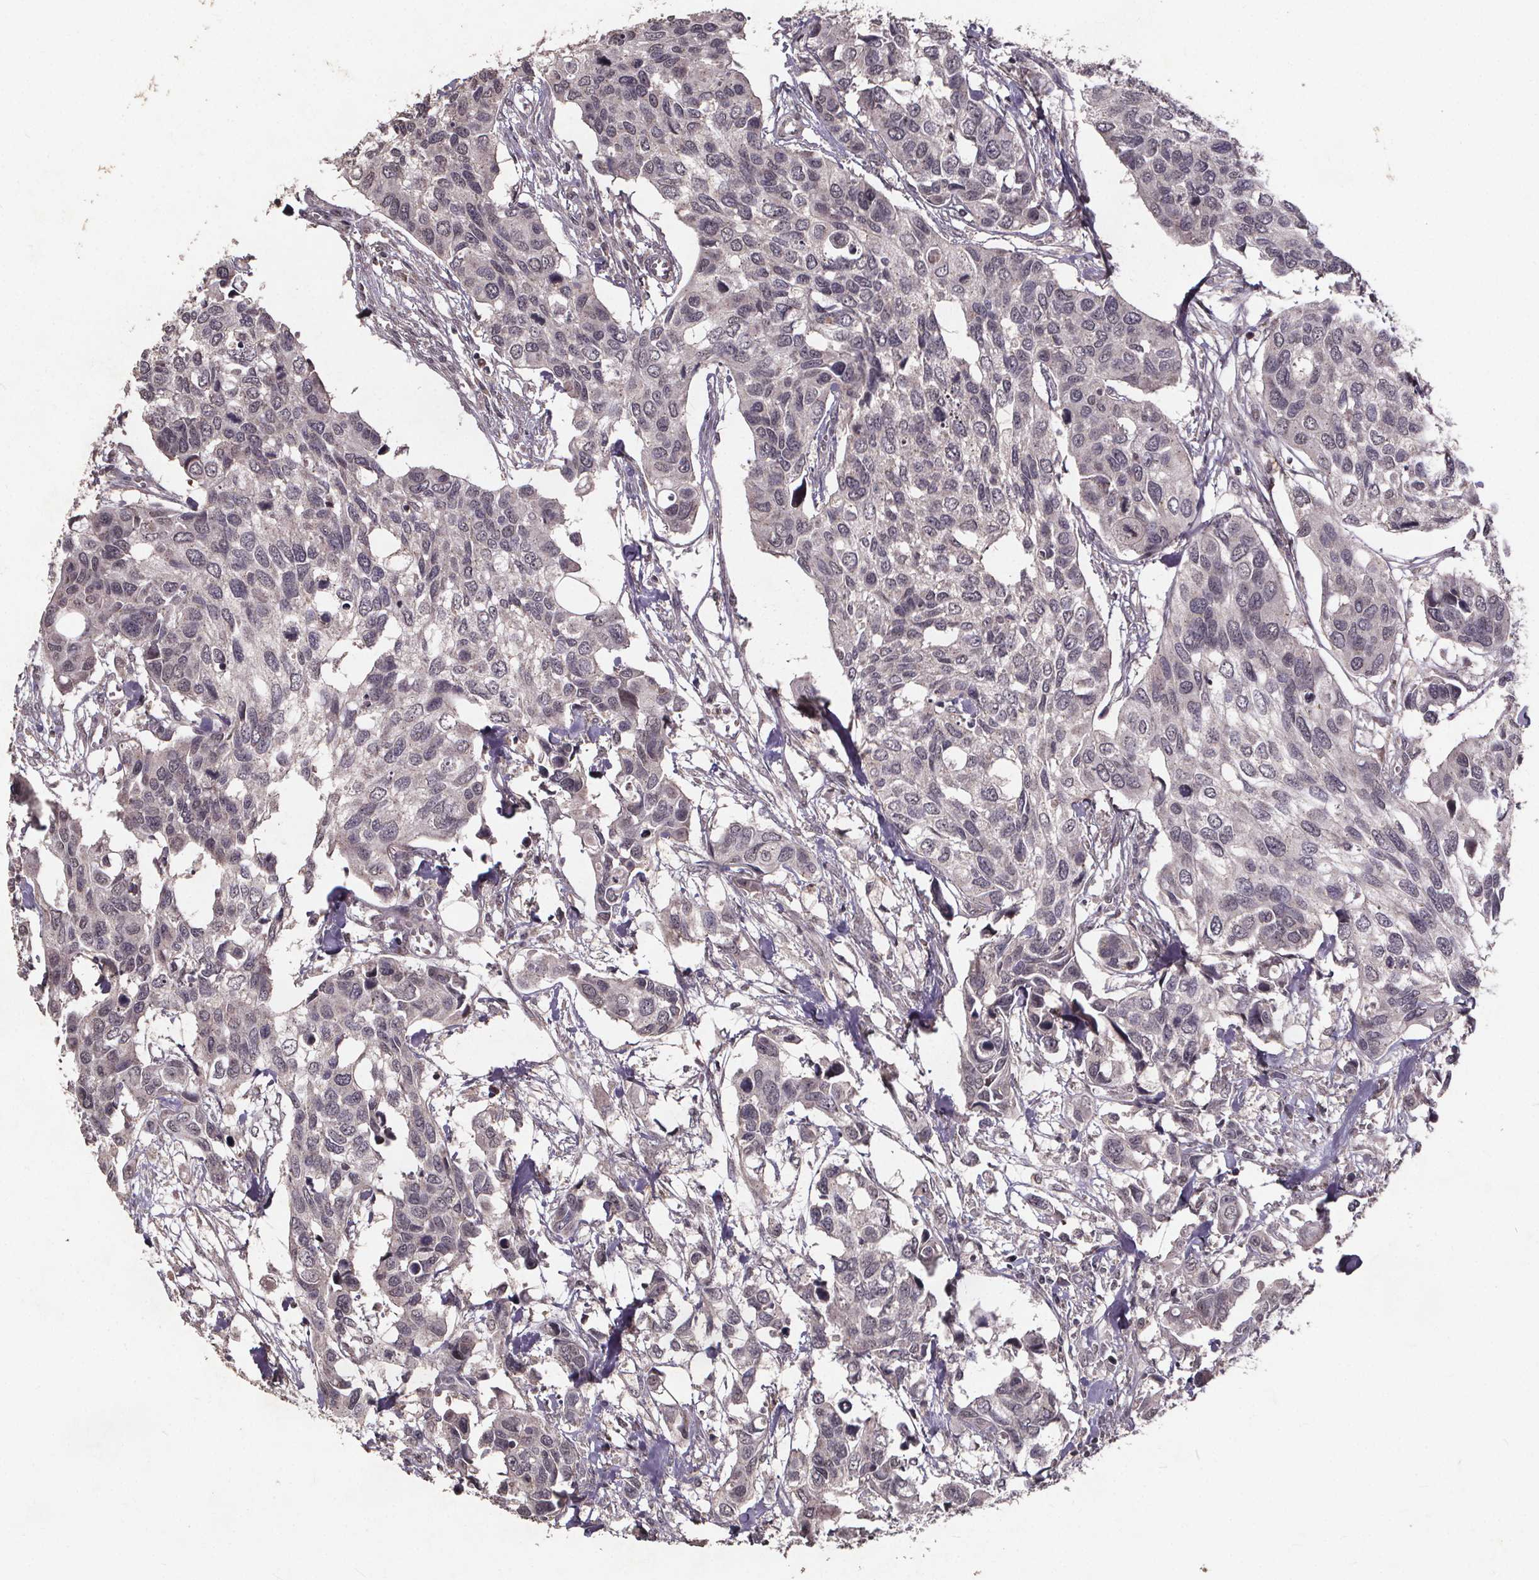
{"staining": {"intensity": "negative", "quantity": "none", "location": "none"}, "tissue": "urothelial cancer", "cell_type": "Tumor cells", "image_type": "cancer", "snomed": [{"axis": "morphology", "description": "Urothelial carcinoma, High grade"}, {"axis": "topography", "description": "Urinary bladder"}], "caption": "A micrograph of urothelial cancer stained for a protein demonstrates no brown staining in tumor cells.", "gene": "GPX3", "patient": {"sex": "male", "age": 60}}